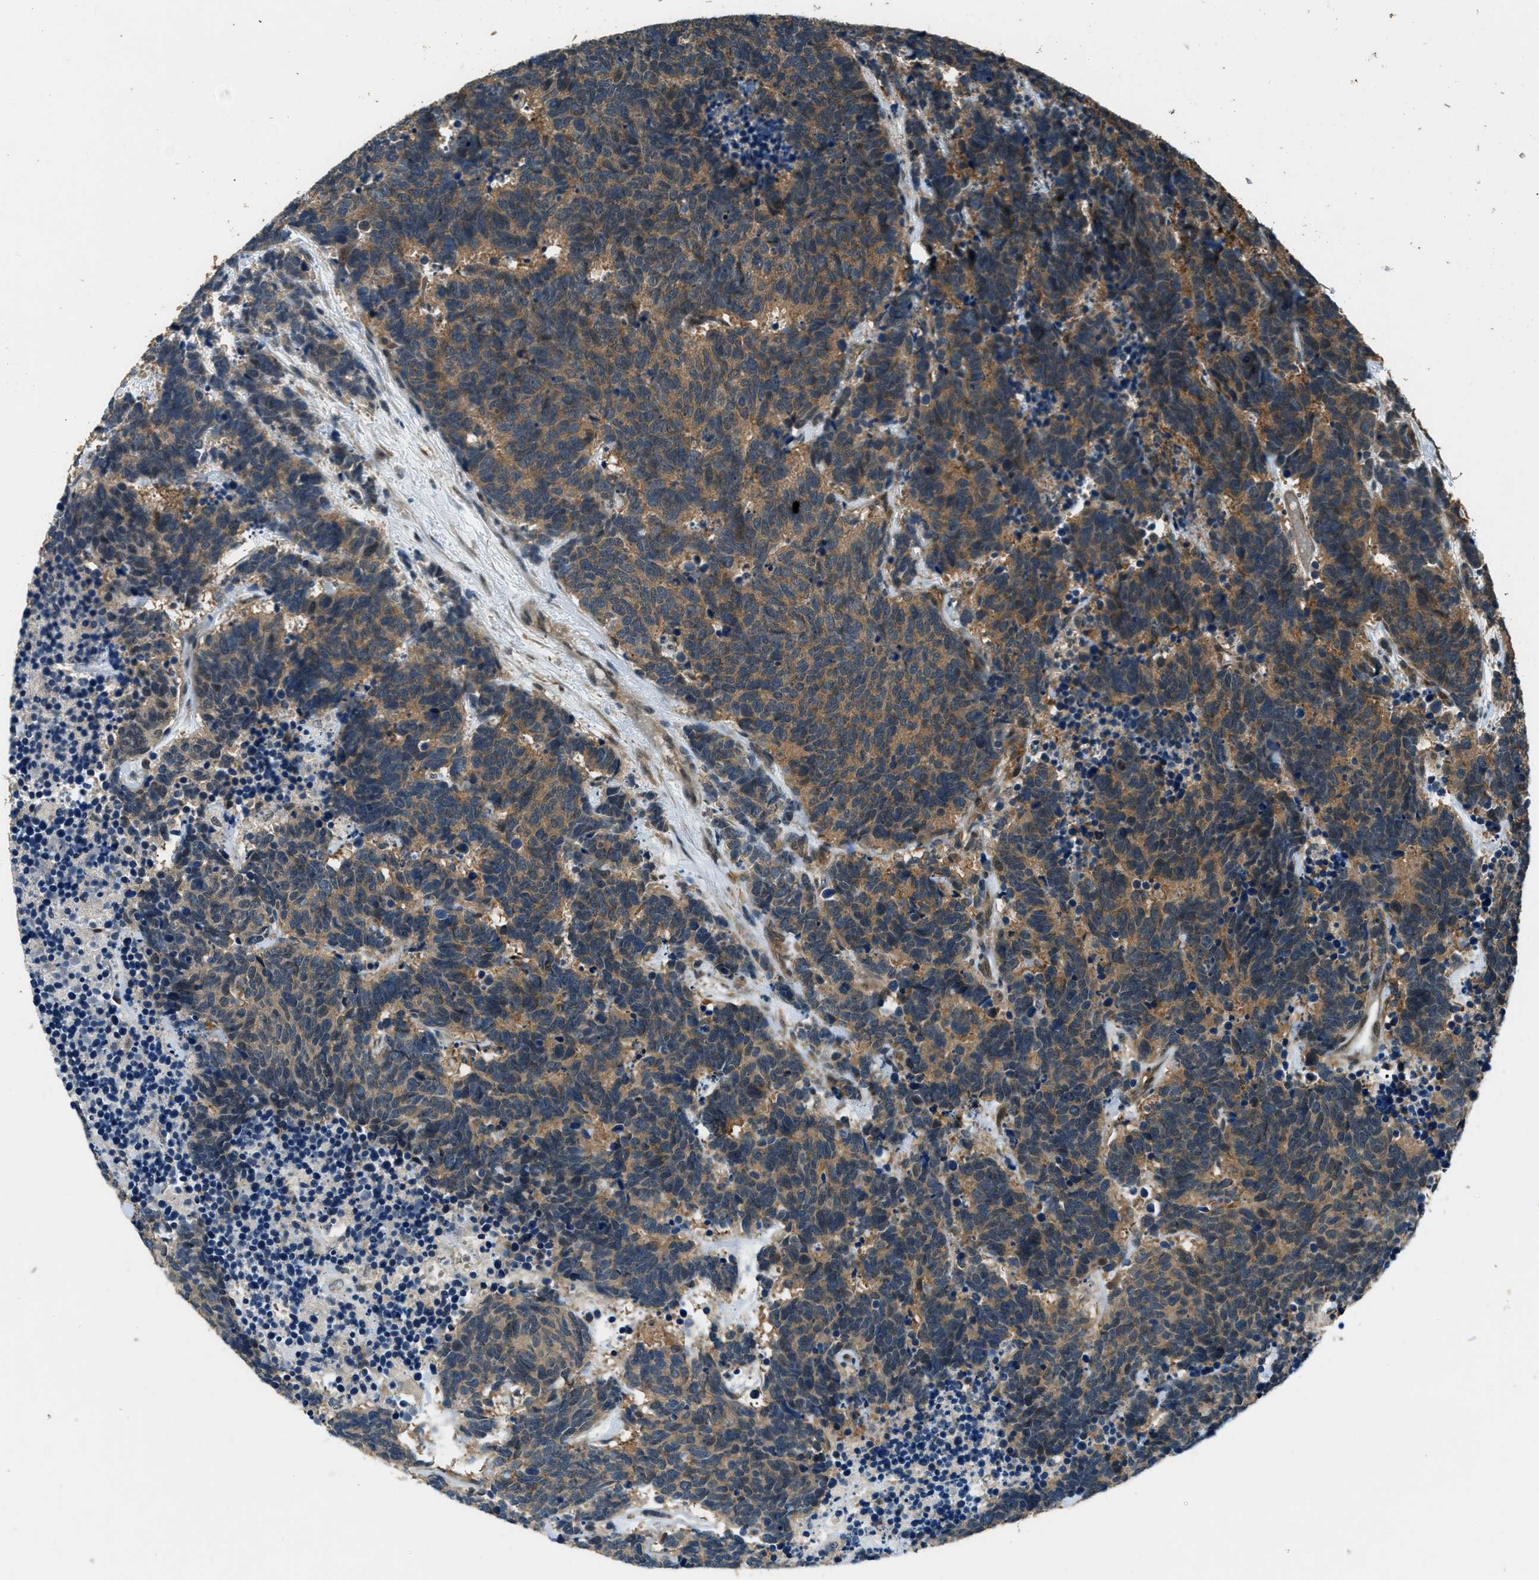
{"staining": {"intensity": "moderate", "quantity": ">75%", "location": "cytoplasmic/membranous"}, "tissue": "carcinoid", "cell_type": "Tumor cells", "image_type": "cancer", "snomed": [{"axis": "morphology", "description": "Carcinoma, NOS"}, {"axis": "morphology", "description": "Carcinoid, malignant, NOS"}, {"axis": "topography", "description": "Urinary bladder"}], "caption": "Carcinoid tissue displays moderate cytoplasmic/membranous positivity in approximately >75% of tumor cells, visualized by immunohistochemistry.", "gene": "NUDCD3", "patient": {"sex": "male", "age": 57}}